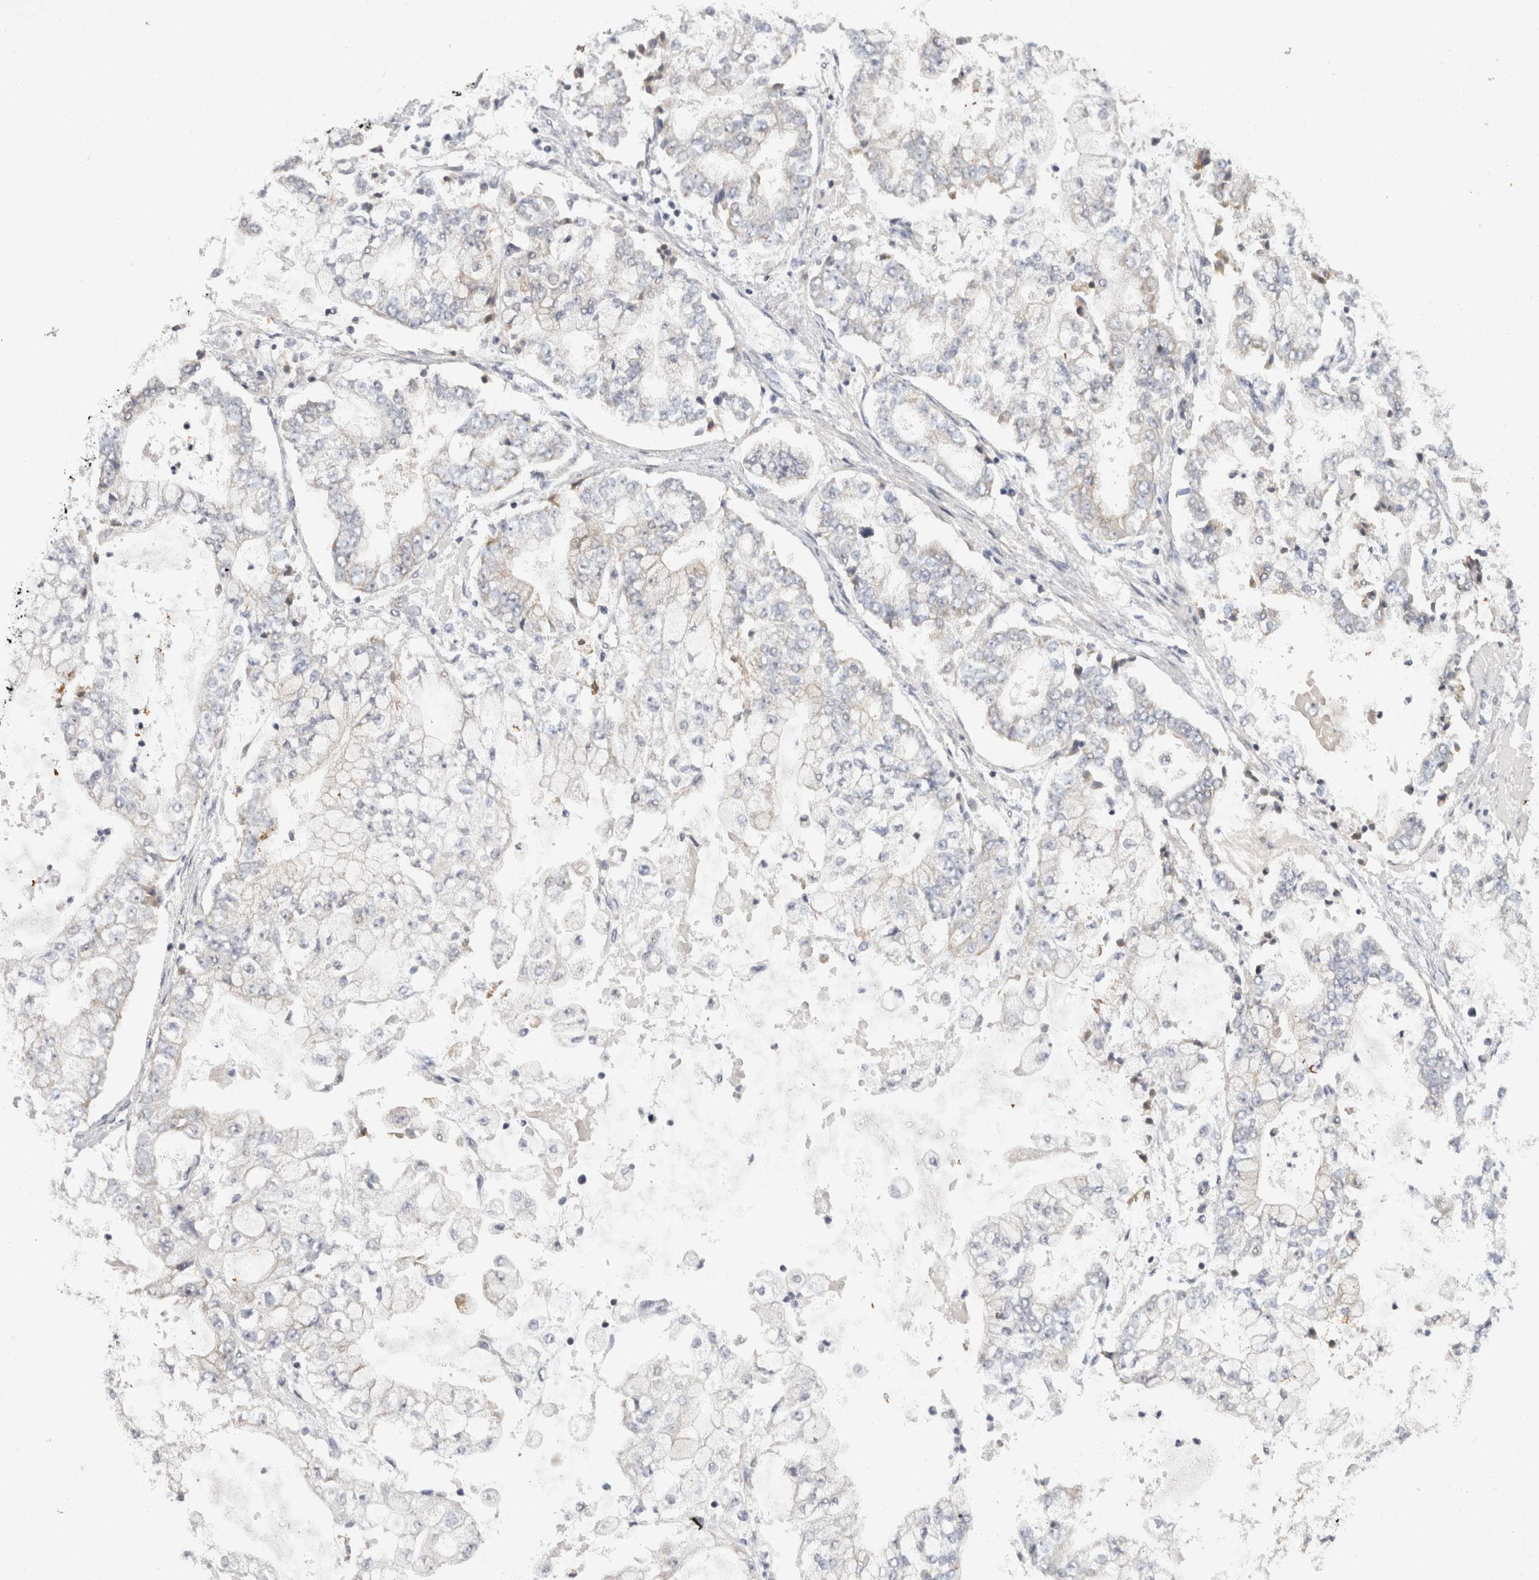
{"staining": {"intensity": "weak", "quantity": "<25%", "location": "cytoplasmic/membranous"}, "tissue": "stomach cancer", "cell_type": "Tumor cells", "image_type": "cancer", "snomed": [{"axis": "morphology", "description": "Adenocarcinoma, NOS"}, {"axis": "topography", "description": "Stomach"}], "caption": "Stomach adenocarcinoma was stained to show a protein in brown. There is no significant positivity in tumor cells.", "gene": "ACAT2", "patient": {"sex": "male", "age": 76}}